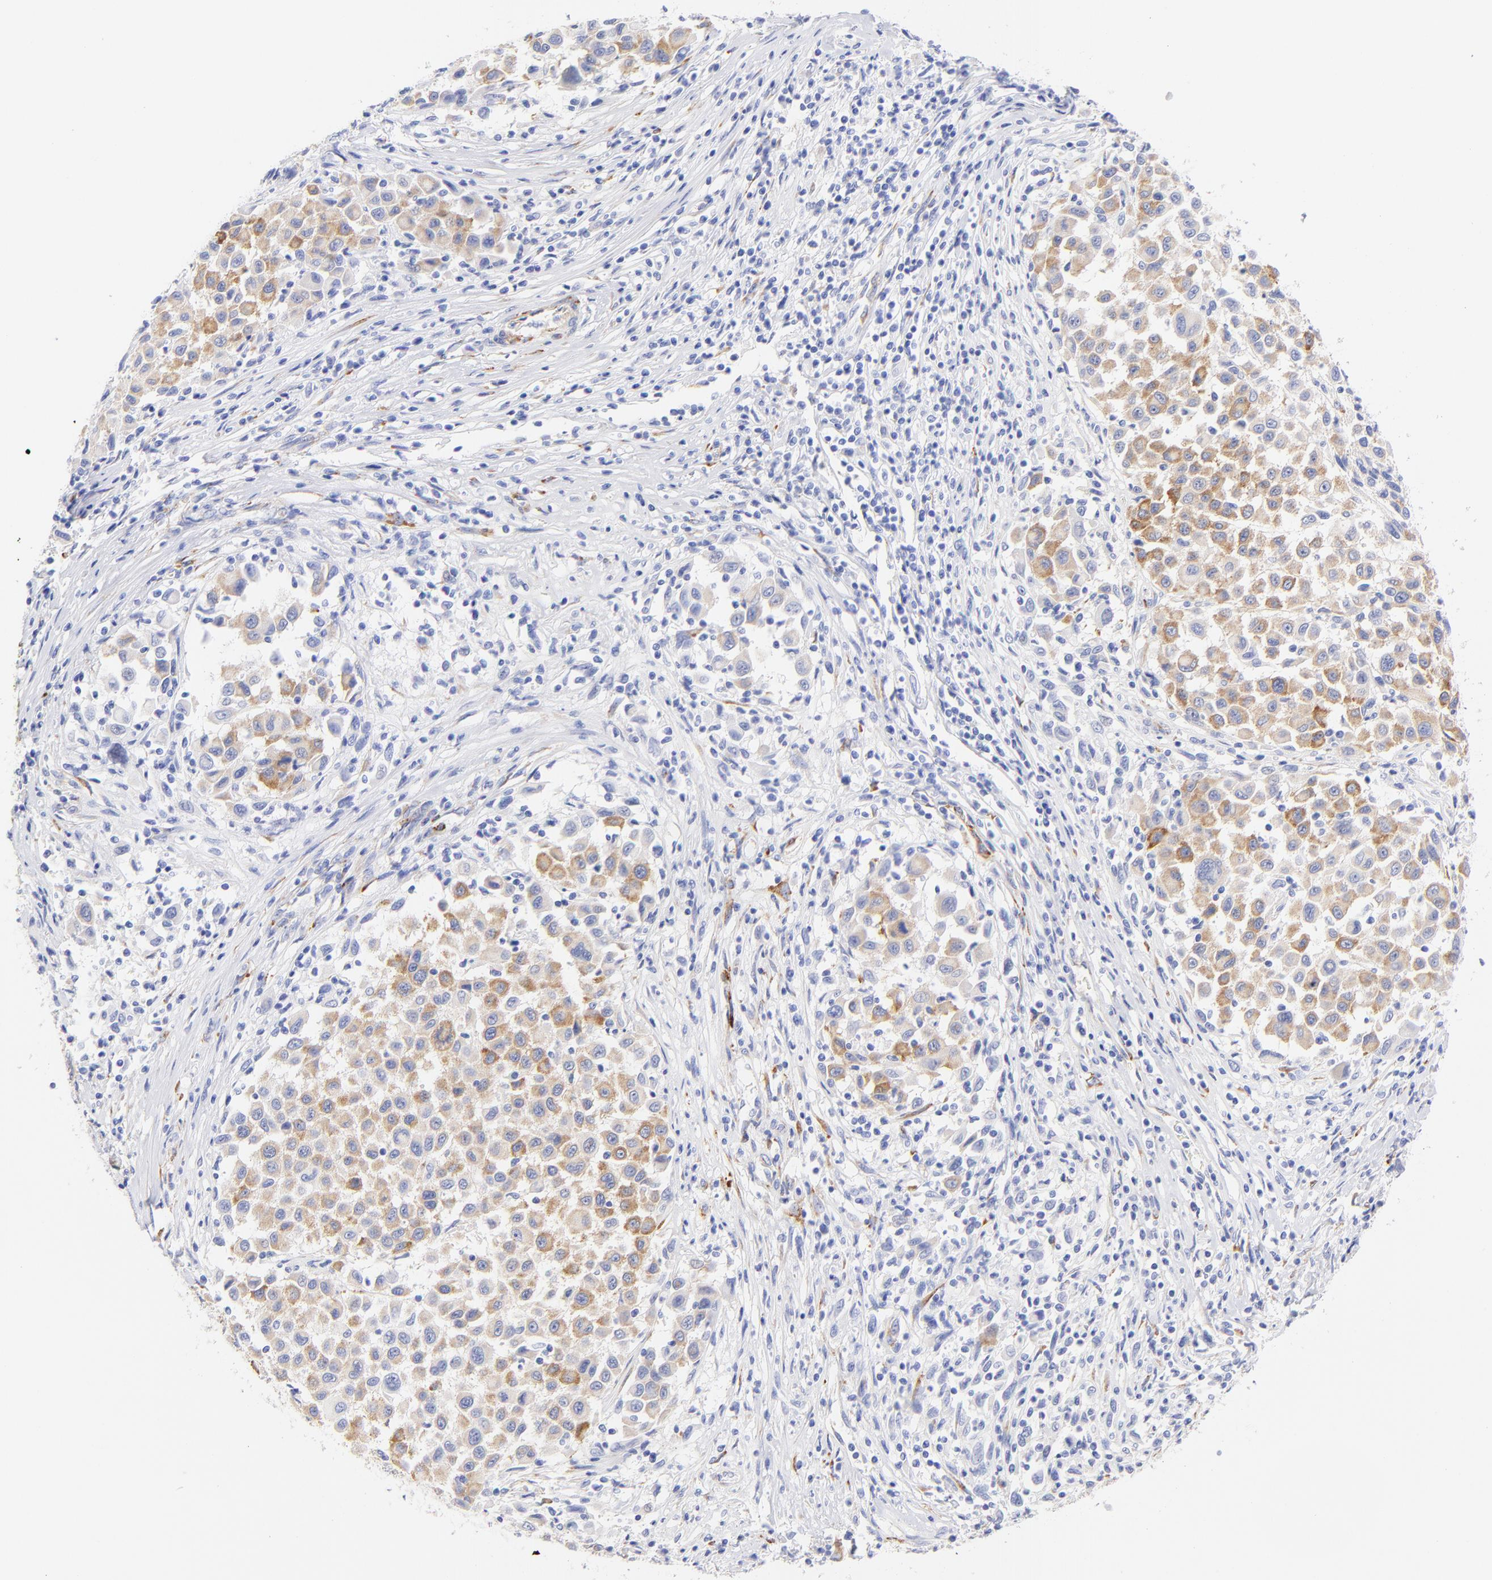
{"staining": {"intensity": "weak", "quantity": "25%-75%", "location": "cytoplasmic/membranous"}, "tissue": "melanoma", "cell_type": "Tumor cells", "image_type": "cancer", "snomed": [{"axis": "morphology", "description": "Malignant melanoma, Metastatic site"}, {"axis": "topography", "description": "Lymph node"}], "caption": "Melanoma stained with a protein marker shows weak staining in tumor cells.", "gene": "C1QTNF6", "patient": {"sex": "male", "age": 61}}